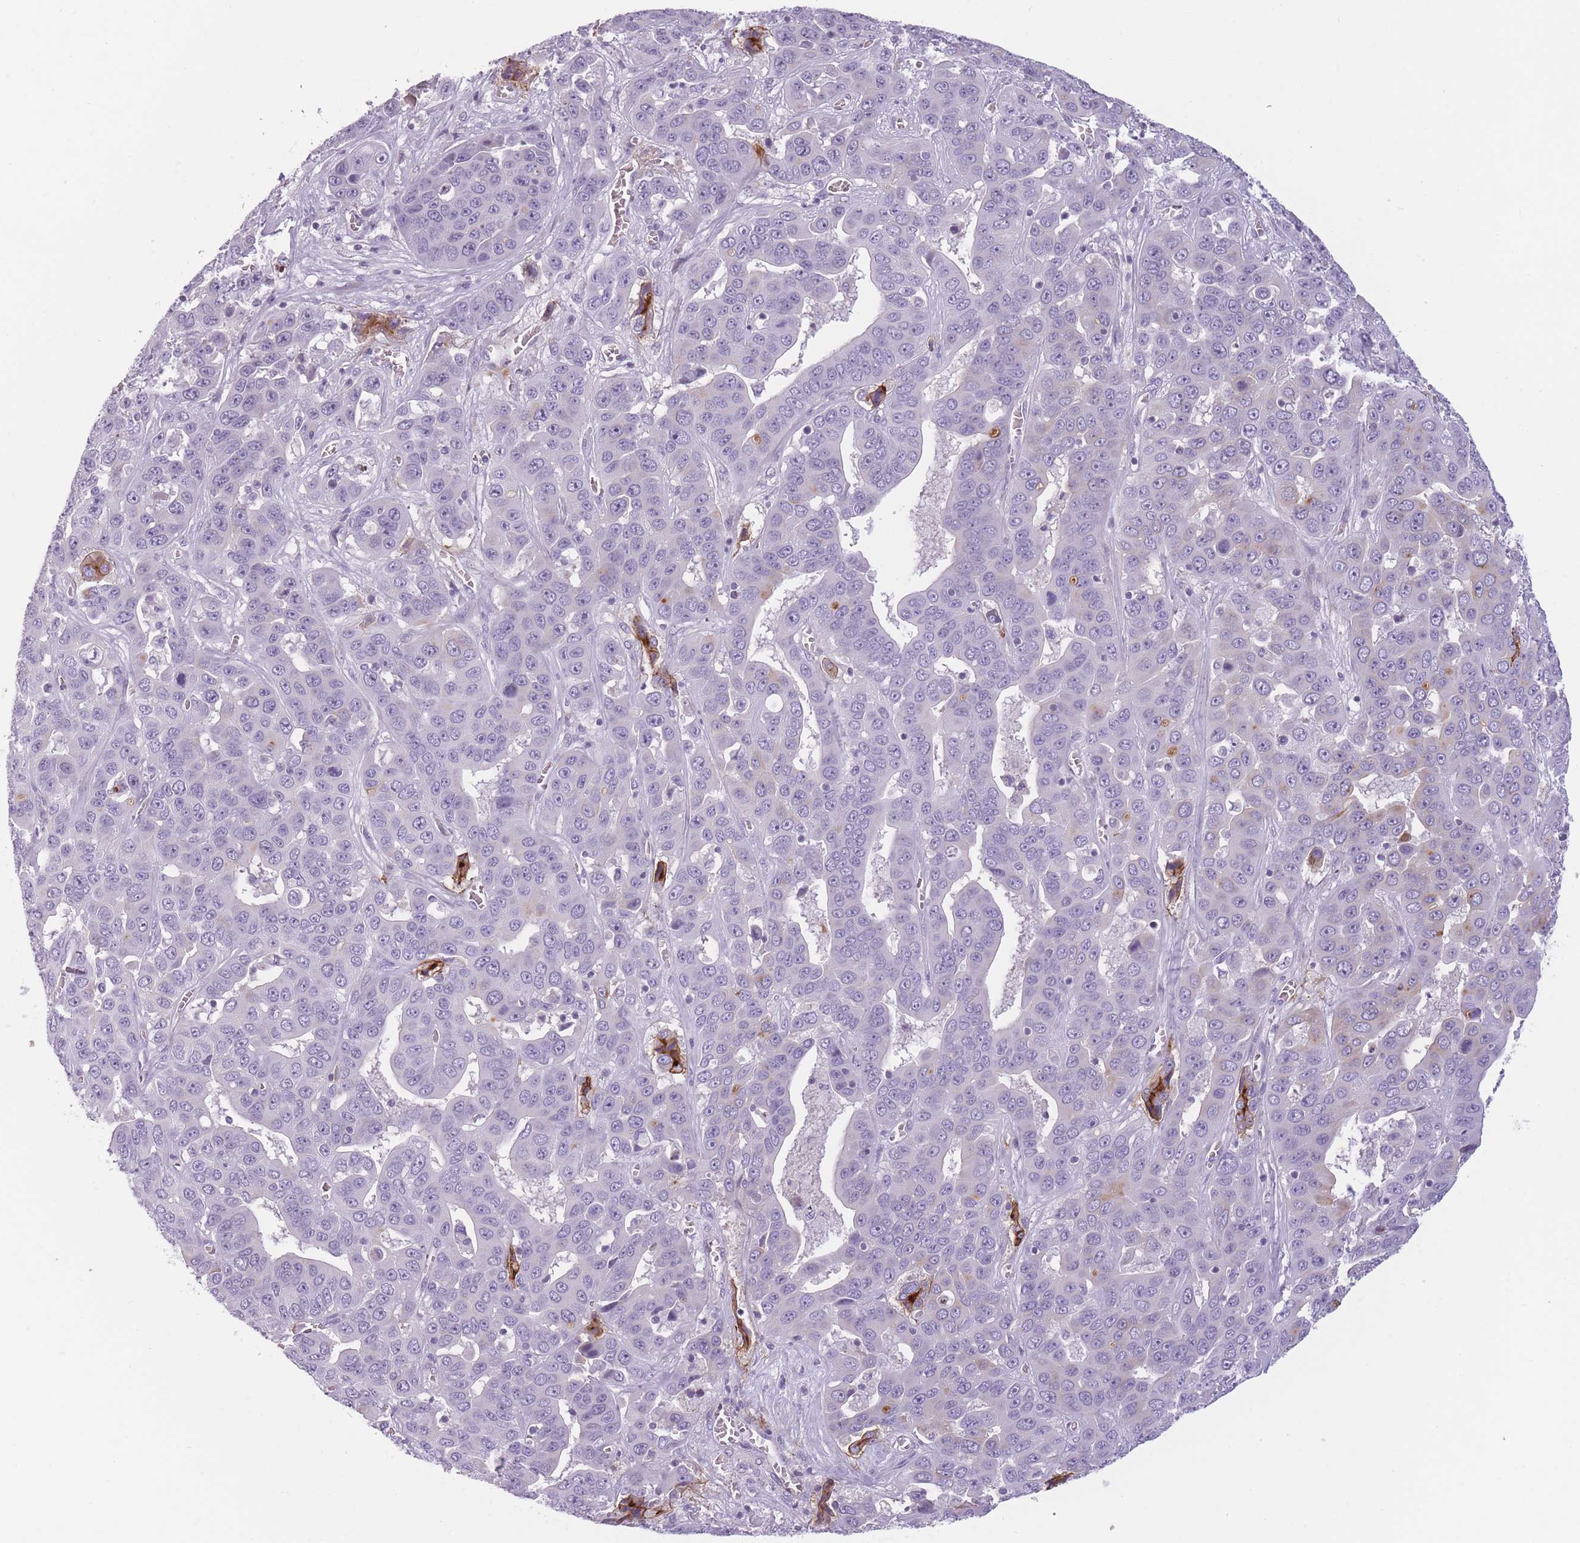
{"staining": {"intensity": "moderate", "quantity": "<25%", "location": "cytoplasmic/membranous"}, "tissue": "liver cancer", "cell_type": "Tumor cells", "image_type": "cancer", "snomed": [{"axis": "morphology", "description": "Cholangiocarcinoma"}, {"axis": "topography", "description": "Liver"}], "caption": "Protein staining of liver cholangiocarcinoma tissue reveals moderate cytoplasmic/membranous staining in about <25% of tumor cells. (Stains: DAB (3,3'-diaminobenzidine) in brown, nuclei in blue, Microscopy: brightfield microscopy at high magnification).", "gene": "GGT1", "patient": {"sex": "female", "age": 52}}